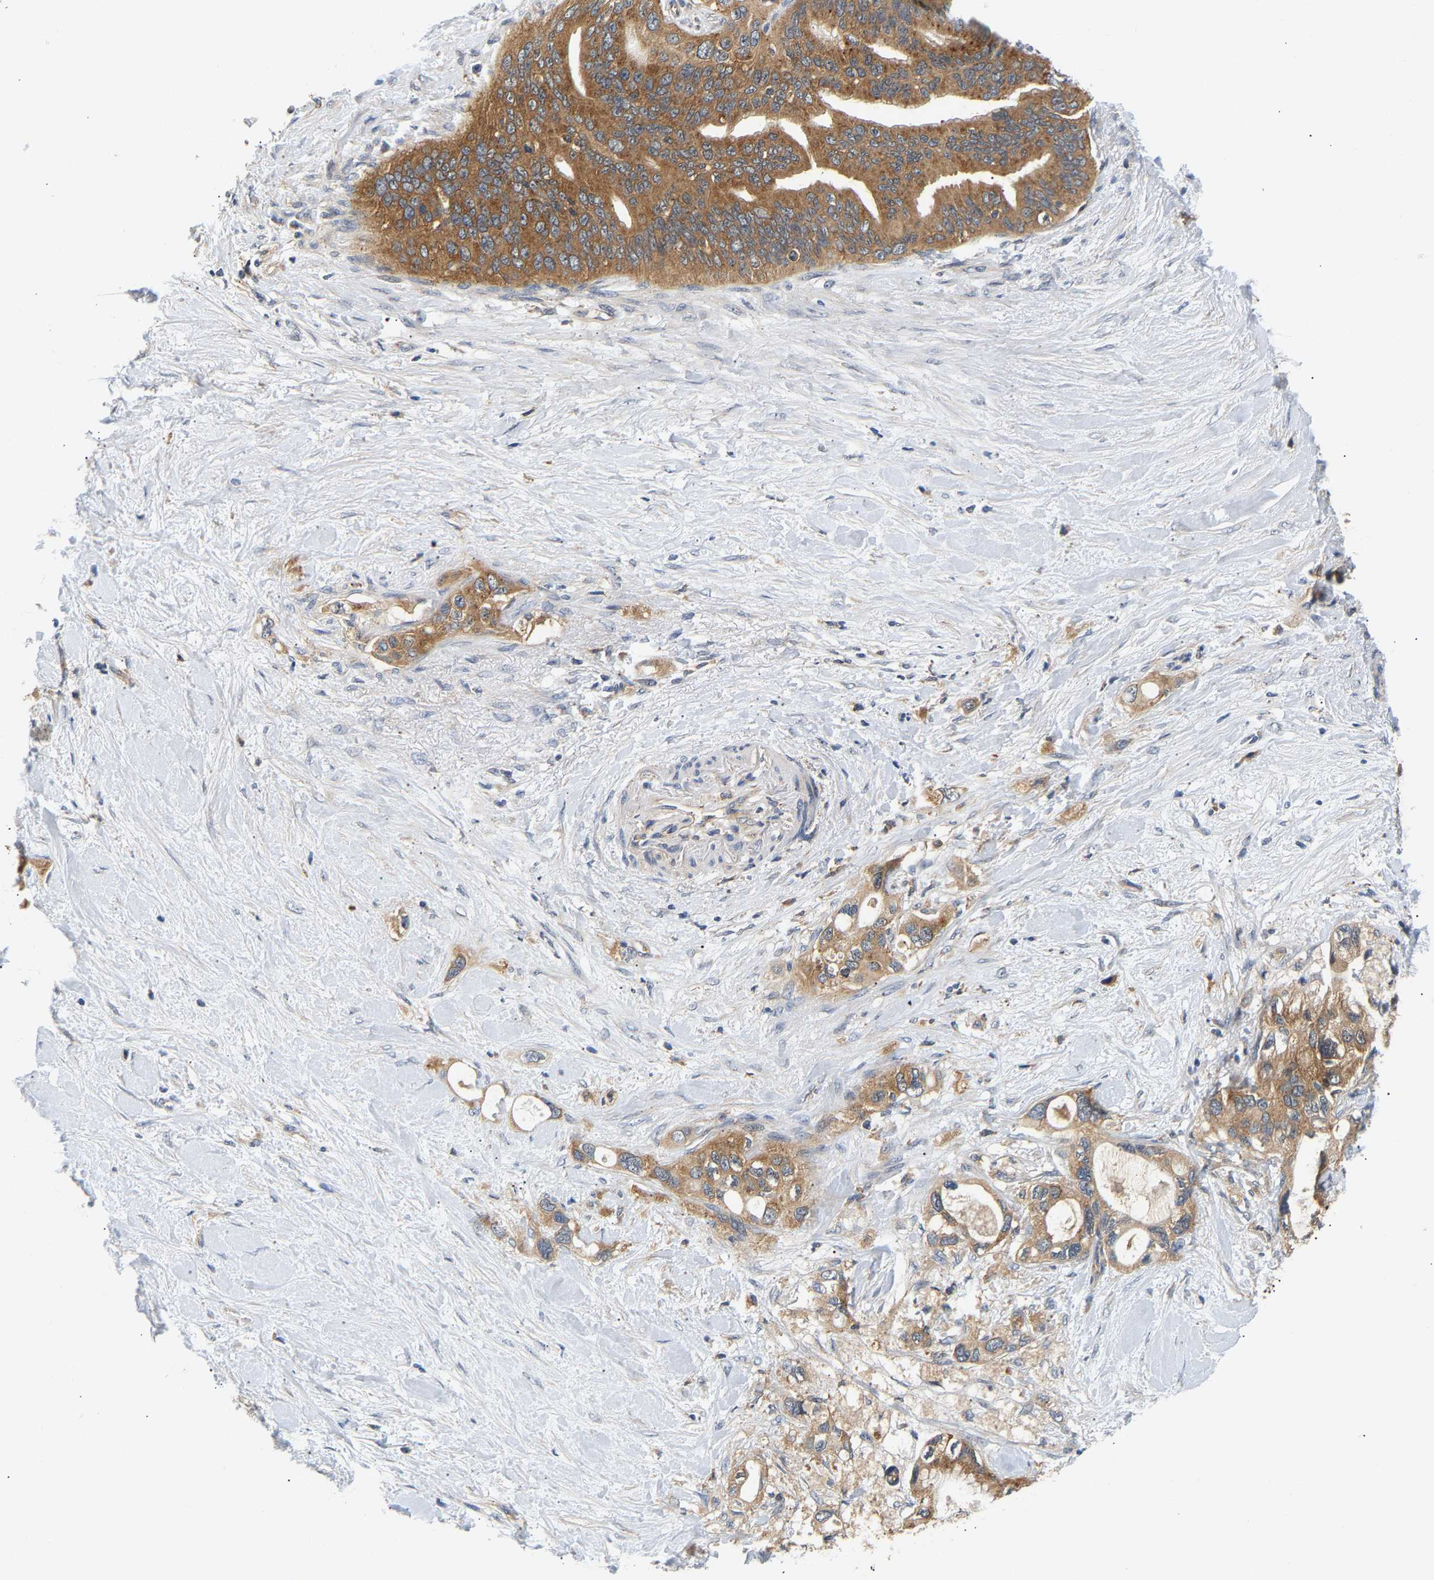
{"staining": {"intensity": "moderate", "quantity": ">75%", "location": "cytoplasmic/membranous"}, "tissue": "pancreatic cancer", "cell_type": "Tumor cells", "image_type": "cancer", "snomed": [{"axis": "morphology", "description": "Adenocarcinoma, NOS"}, {"axis": "topography", "description": "Pancreas"}], "caption": "Moderate cytoplasmic/membranous staining for a protein is identified in about >75% of tumor cells of pancreatic cancer (adenocarcinoma) using immunohistochemistry (IHC).", "gene": "PPID", "patient": {"sex": "female", "age": 56}}